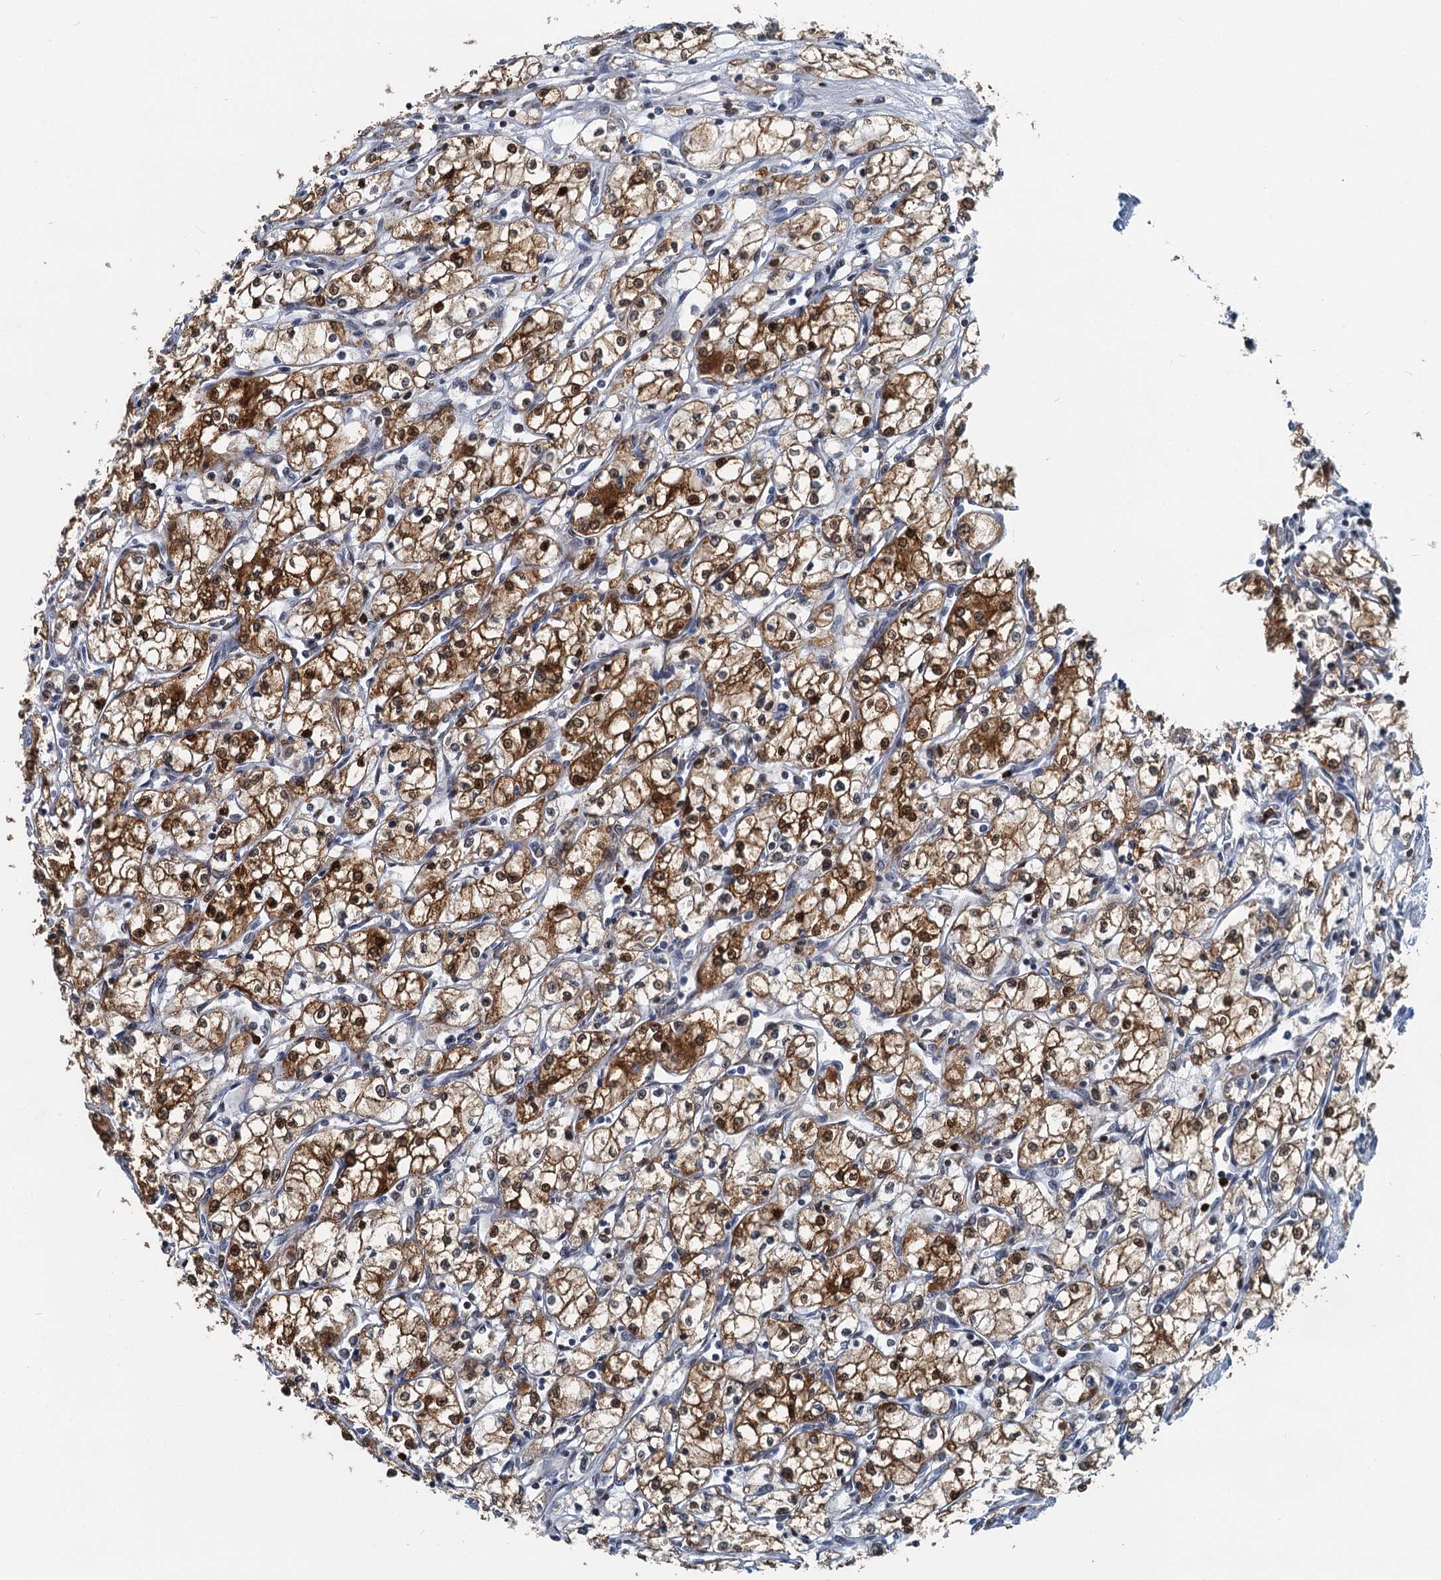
{"staining": {"intensity": "strong", "quantity": ">75%", "location": "cytoplasmic/membranous"}, "tissue": "renal cancer", "cell_type": "Tumor cells", "image_type": "cancer", "snomed": [{"axis": "morphology", "description": "Adenocarcinoma, NOS"}, {"axis": "topography", "description": "Kidney"}], "caption": "Brown immunohistochemical staining in human adenocarcinoma (renal) exhibits strong cytoplasmic/membranous positivity in about >75% of tumor cells. Nuclei are stained in blue.", "gene": "GPI", "patient": {"sex": "male", "age": 59}}